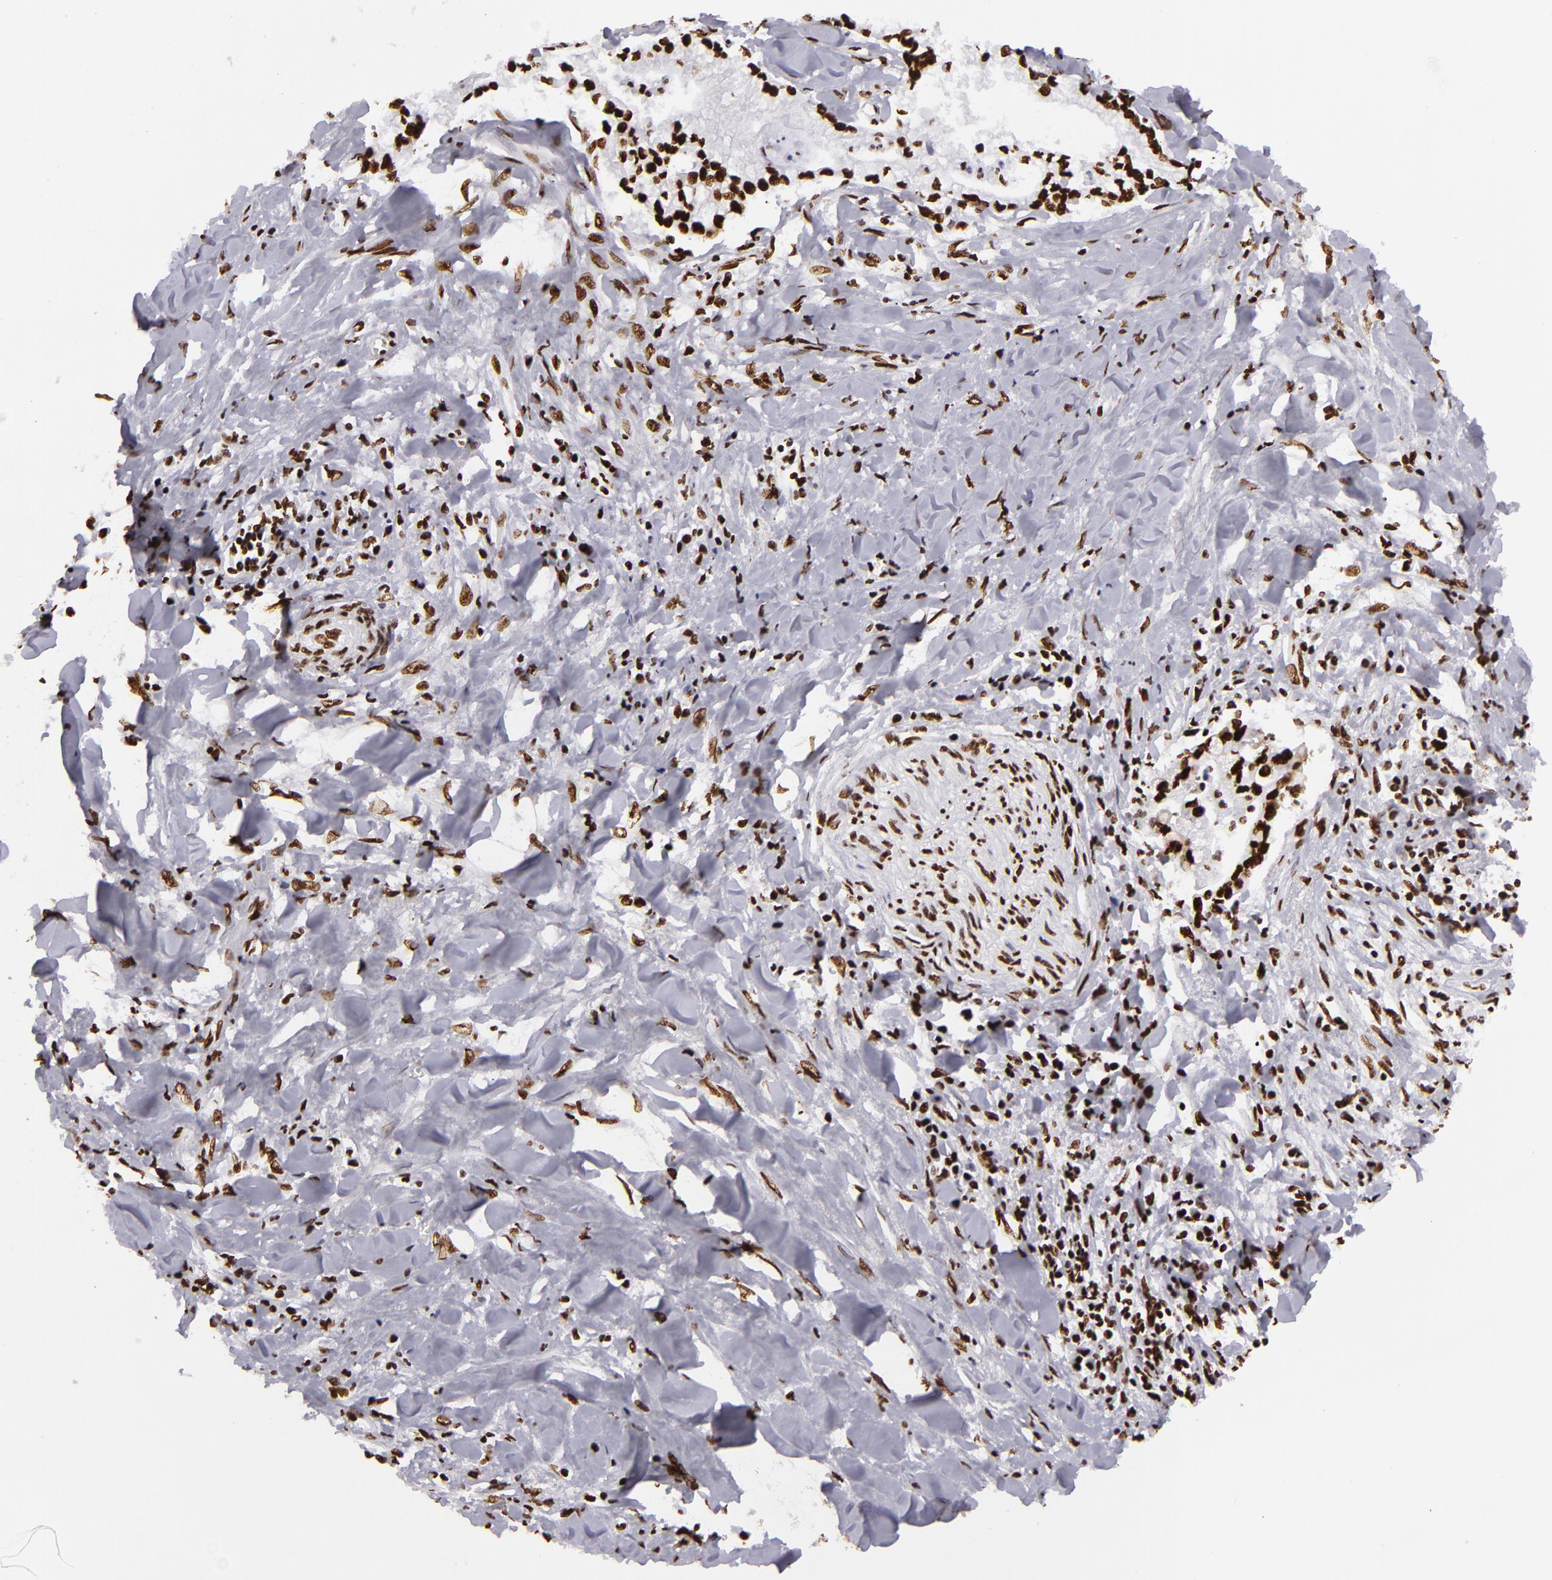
{"staining": {"intensity": "strong", "quantity": ">75%", "location": "nuclear"}, "tissue": "liver cancer", "cell_type": "Tumor cells", "image_type": "cancer", "snomed": [{"axis": "morphology", "description": "Cholangiocarcinoma"}, {"axis": "topography", "description": "Liver"}], "caption": "A brown stain labels strong nuclear positivity of a protein in liver cancer (cholangiocarcinoma) tumor cells.", "gene": "SAFB", "patient": {"sex": "male", "age": 57}}